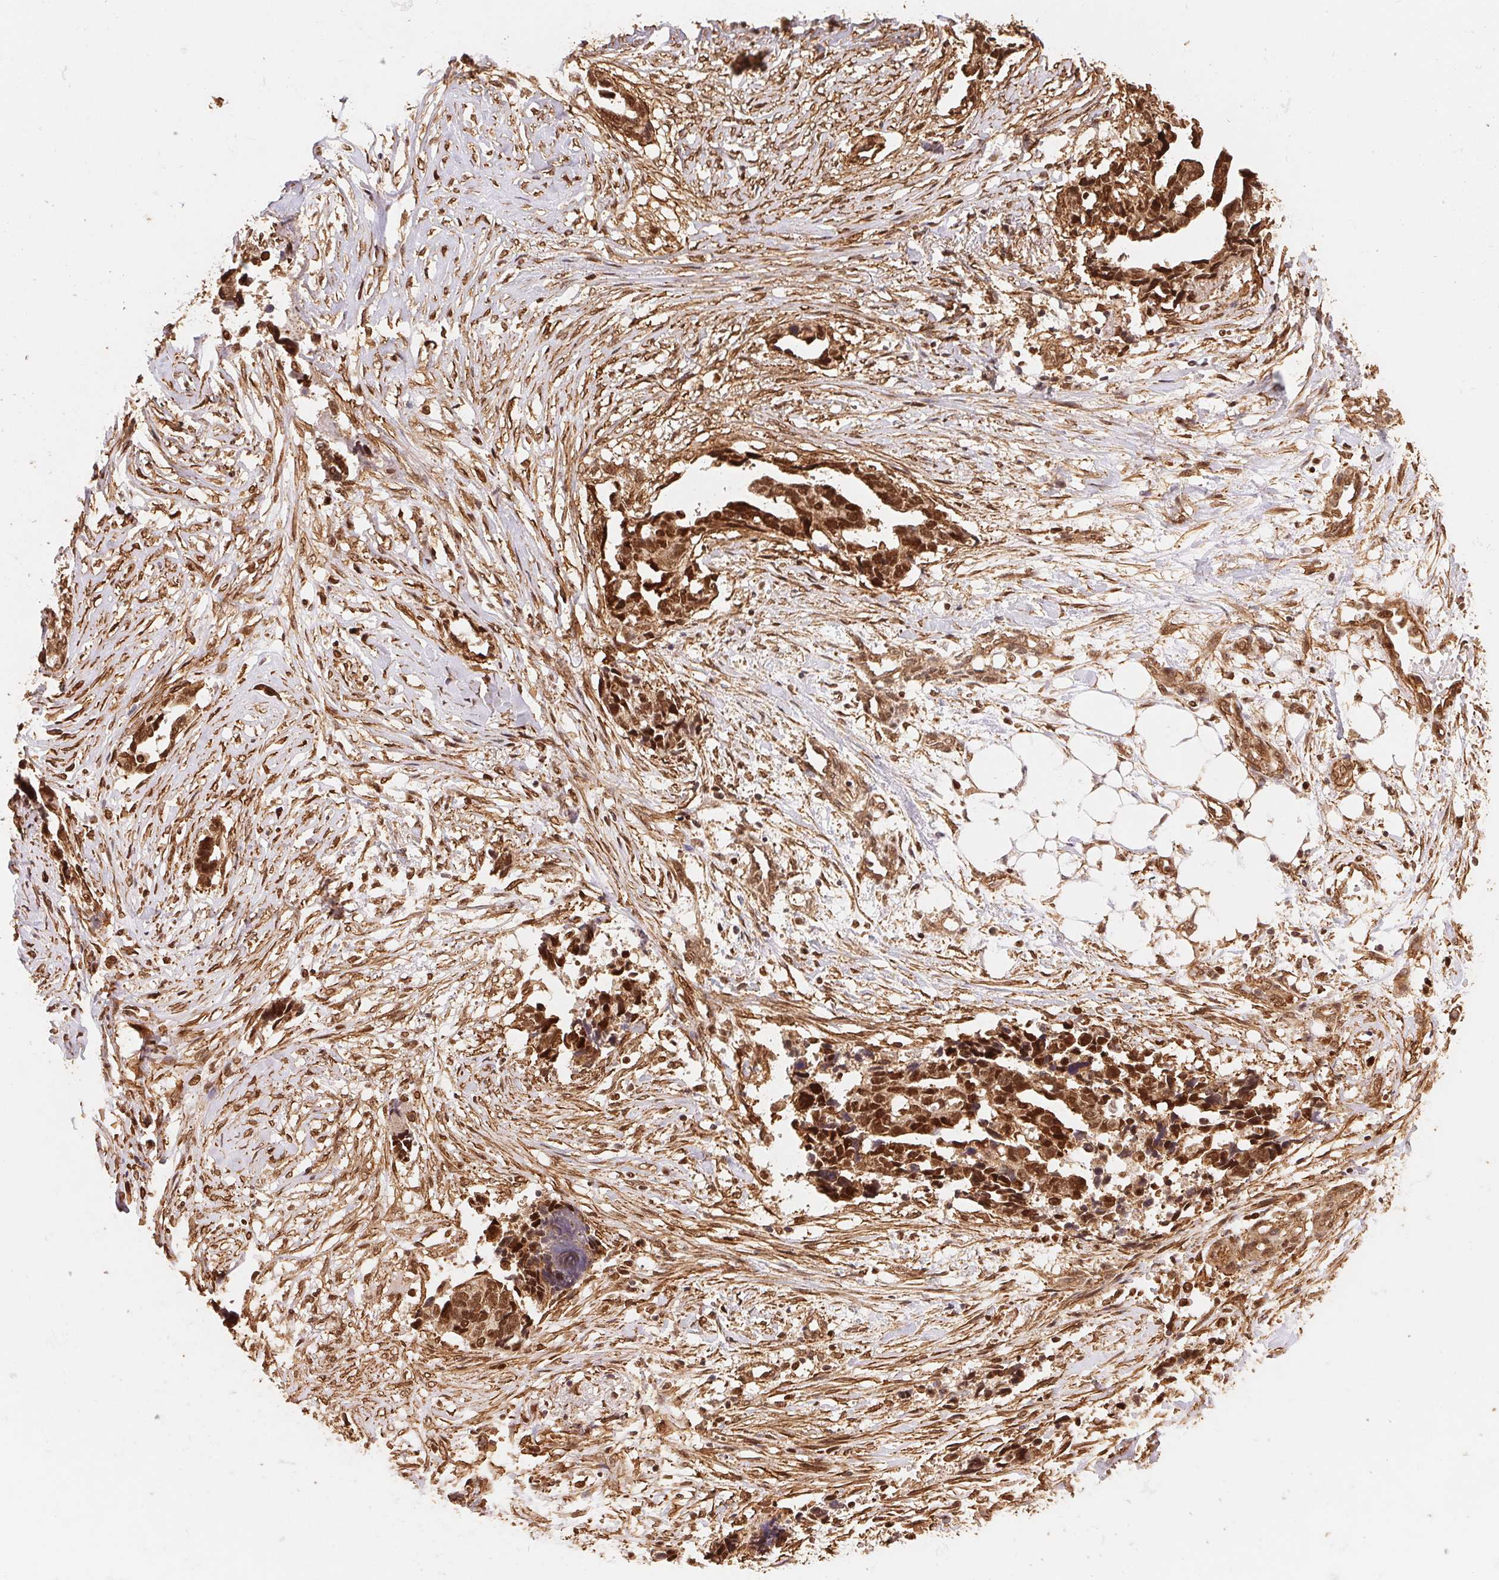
{"staining": {"intensity": "moderate", "quantity": ">75%", "location": "nuclear"}, "tissue": "ovarian cancer", "cell_type": "Tumor cells", "image_type": "cancer", "snomed": [{"axis": "morphology", "description": "Cystadenocarcinoma, serous, NOS"}, {"axis": "topography", "description": "Ovary"}], "caption": "High-power microscopy captured an immunohistochemistry image of ovarian cancer (serous cystadenocarcinoma), revealing moderate nuclear positivity in about >75% of tumor cells.", "gene": "TNIP2", "patient": {"sex": "female", "age": 69}}